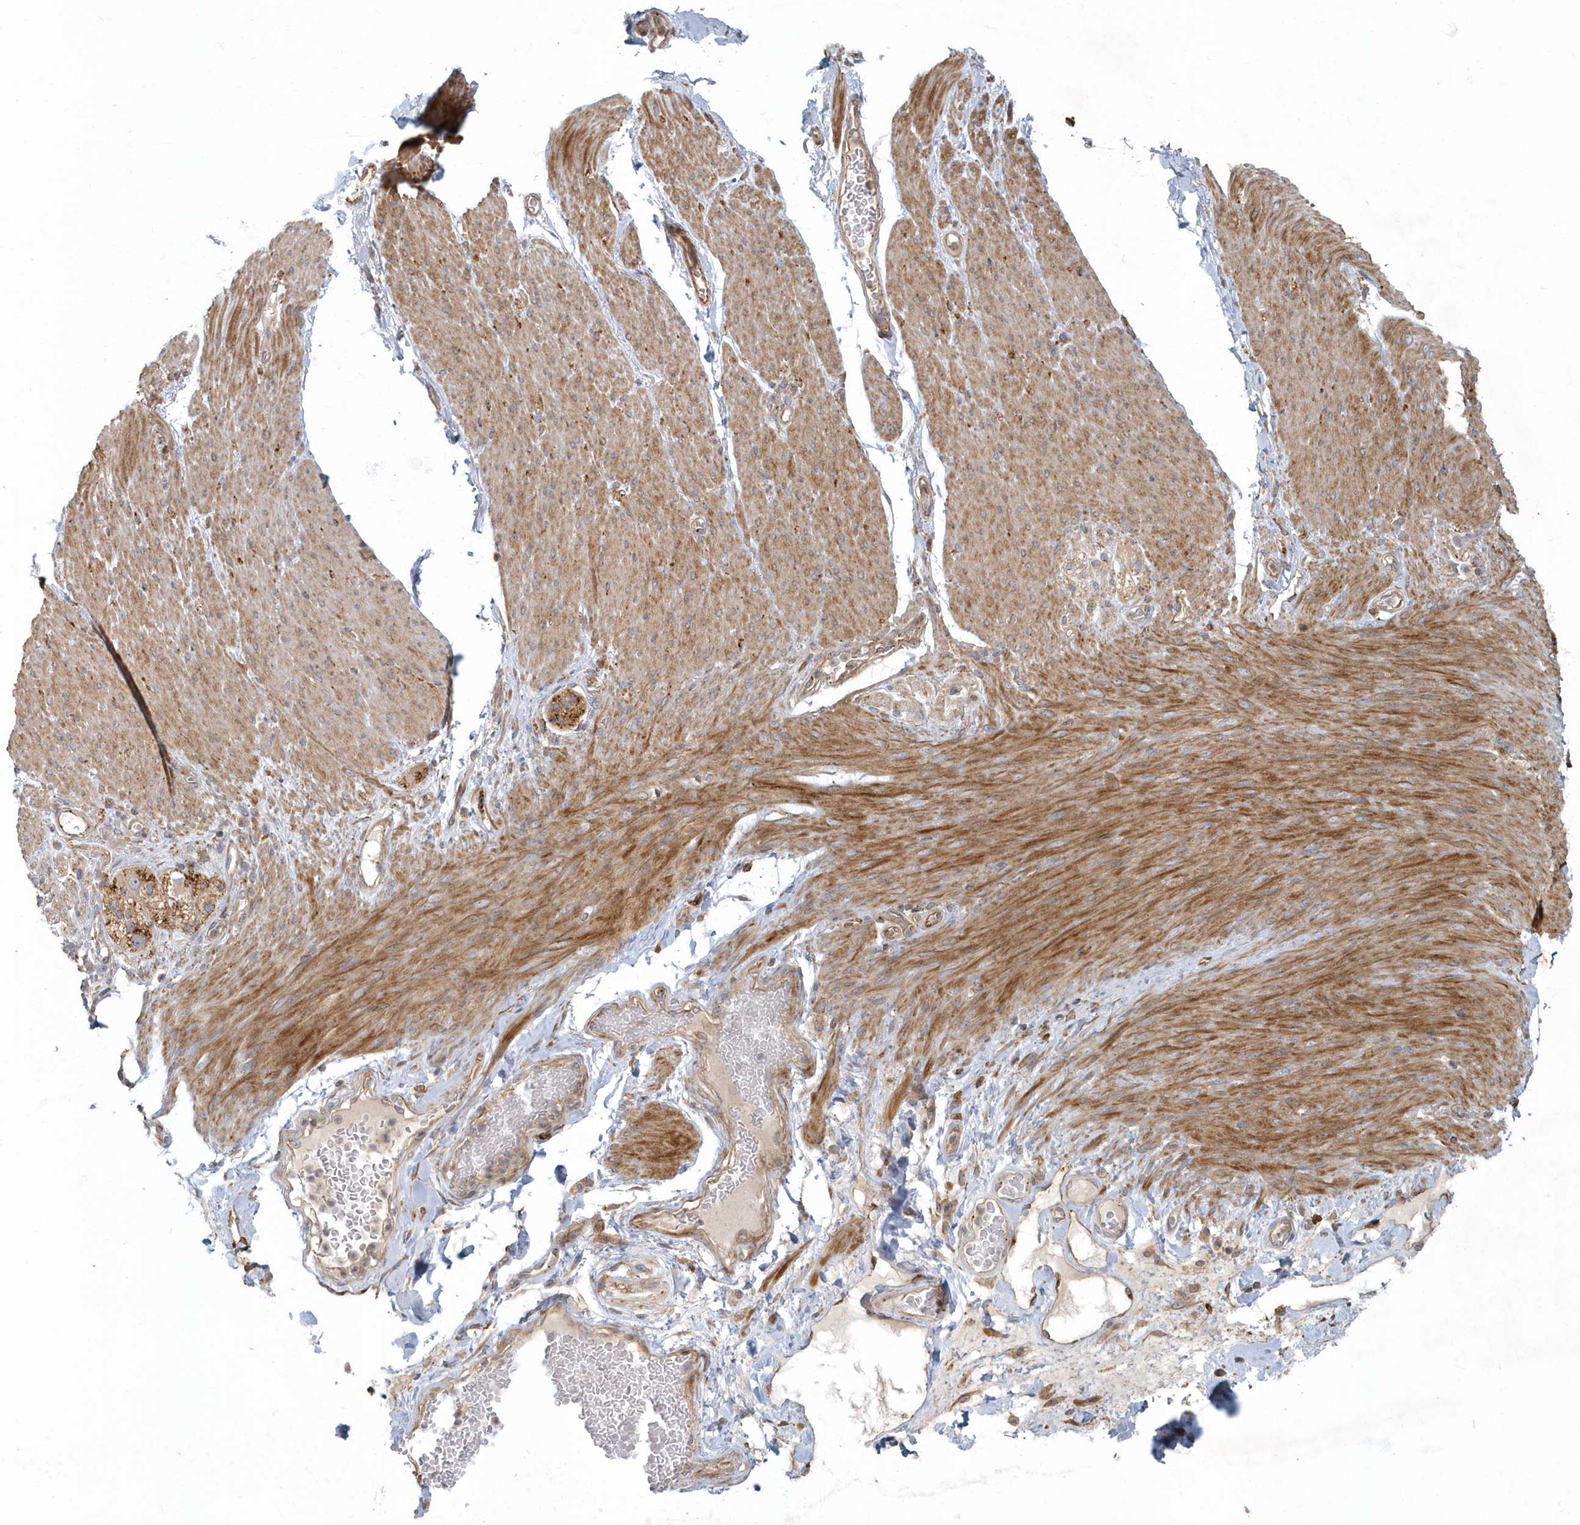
{"staining": {"intensity": "negative", "quantity": "none", "location": "none"}, "tissue": "adipose tissue", "cell_type": "Adipocytes", "image_type": "normal", "snomed": [{"axis": "morphology", "description": "Normal tissue, NOS"}, {"axis": "topography", "description": "Colon"}, {"axis": "topography", "description": "Peripheral nerve tissue"}], "caption": "Protein analysis of unremarkable adipose tissue displays no significant positivity in adipocytes.", "gene": "ARHGEF38", "patient": {"sex": "female", "age": 61}}